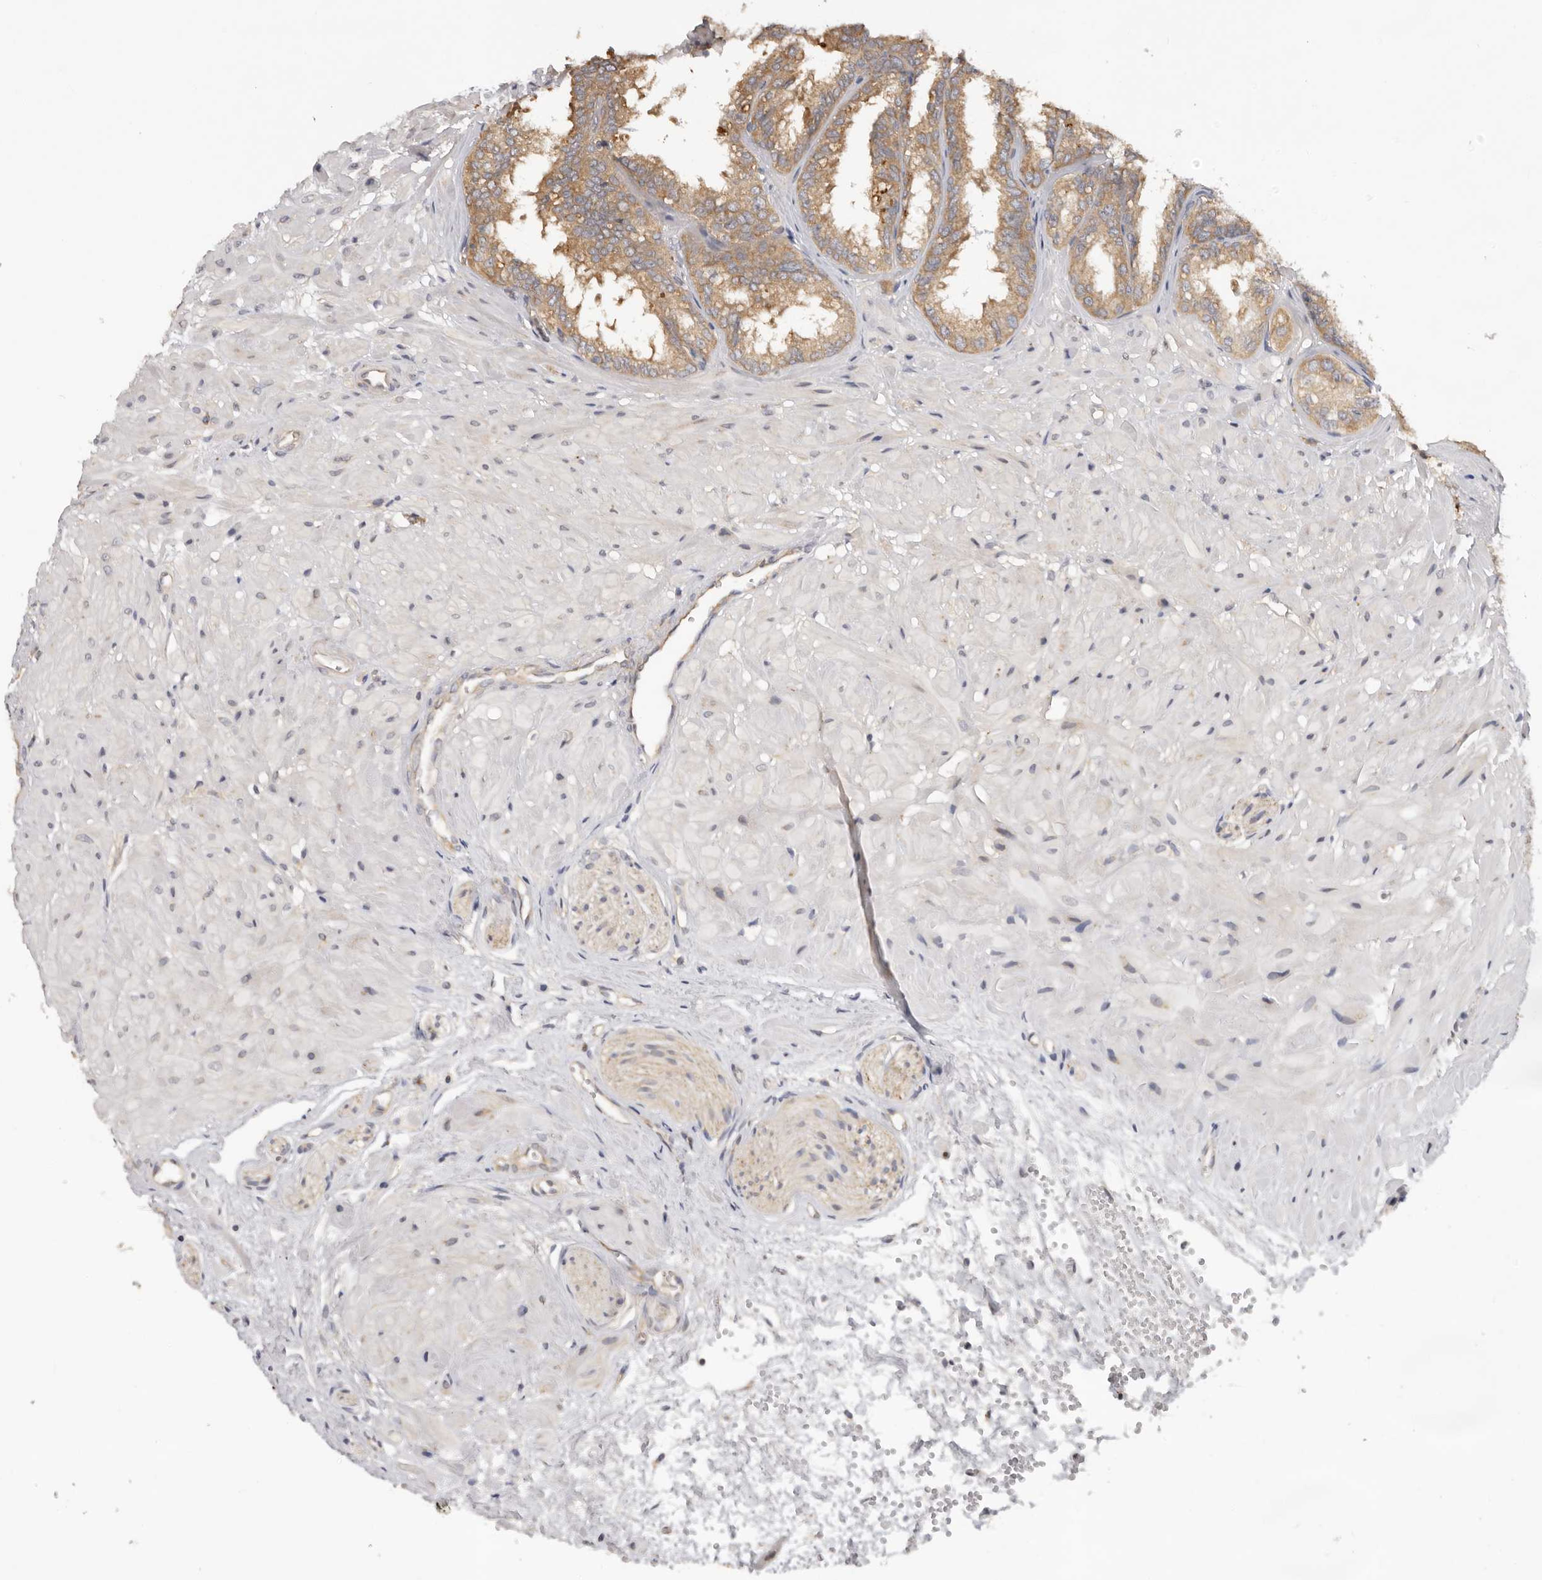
{"staining": {"intensity": "moderate", "quantity": ">75%", "location": "cytoplasmic/membranous"}, "tissue": "seminal vesicle", "cell_type": "Glandular cells", "image_type": "normal", "snomed": [{"axis": "morphology", "description": "Normal tissue, NOS"}, {"axis": "topography", "description": "Prostate"}, {"axis": "topography", "description": "Seminal veicle"}], "caption": "Benign seminal vesicle demonstrates moderate cytoplasmic/membranous expression in approximately >75% of glandular cells, visualized by immunohistochemistry.", "gene": "PPP1R42", "patient": {"sex": "male", "age": 51}}